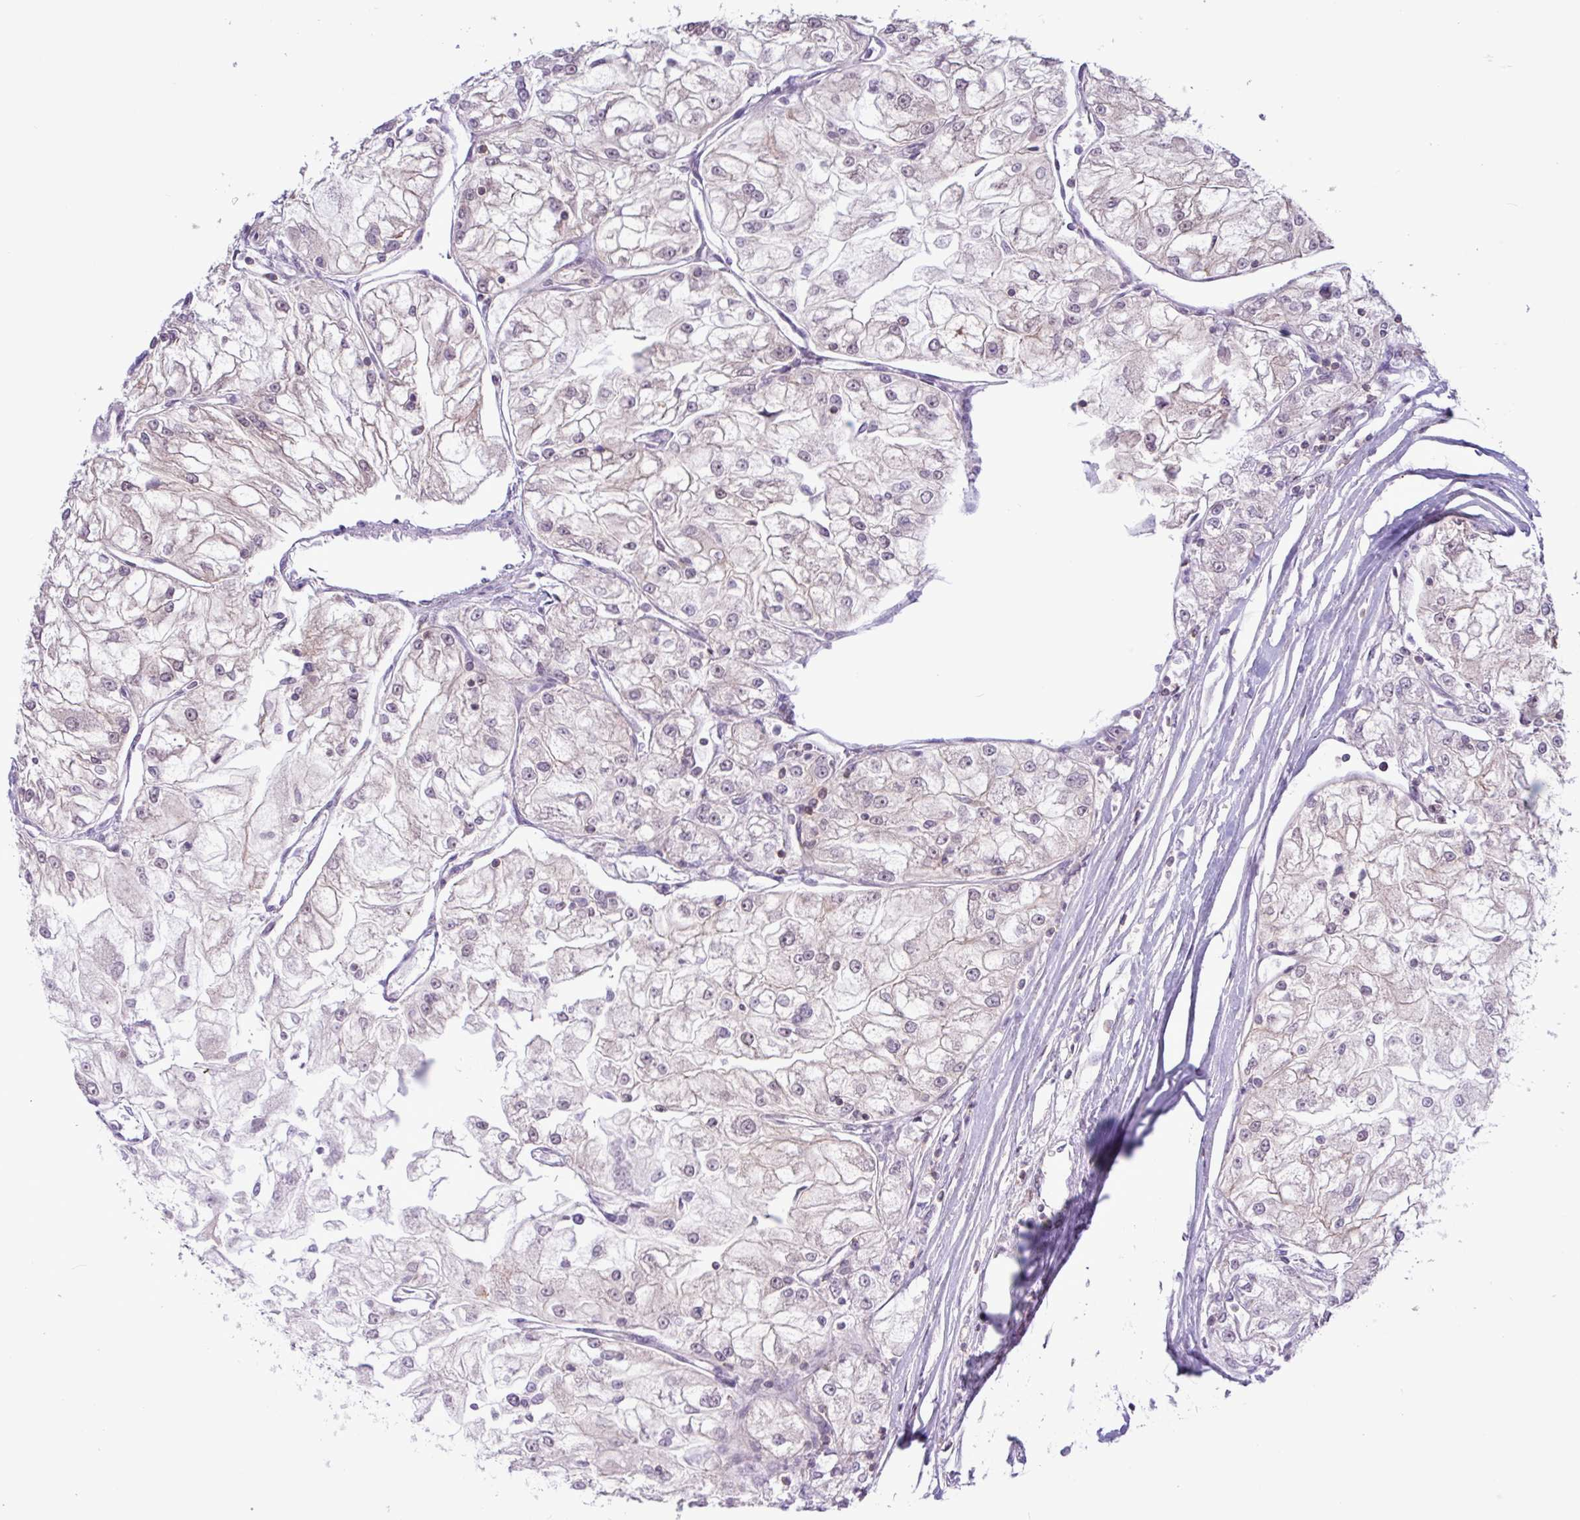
{"staining": {"intensity": "negative", "quantity": "none", "location": "none"}, "tissue": "renal cancer", "cell_type": "Tumor cells", "image_type": "cancer", "snomed": [{"axis": "morphology", "description": "Adenocarcinoma, NOS"}, {"axis": "topography", "description": "Kidney"}], "caption": "Immunohistochemical staining of renal adenocarcinoma reveals no significant positivity in tumor cells.", "gene": "RTL3", "patient": {"sex": "female", "age": 72}}